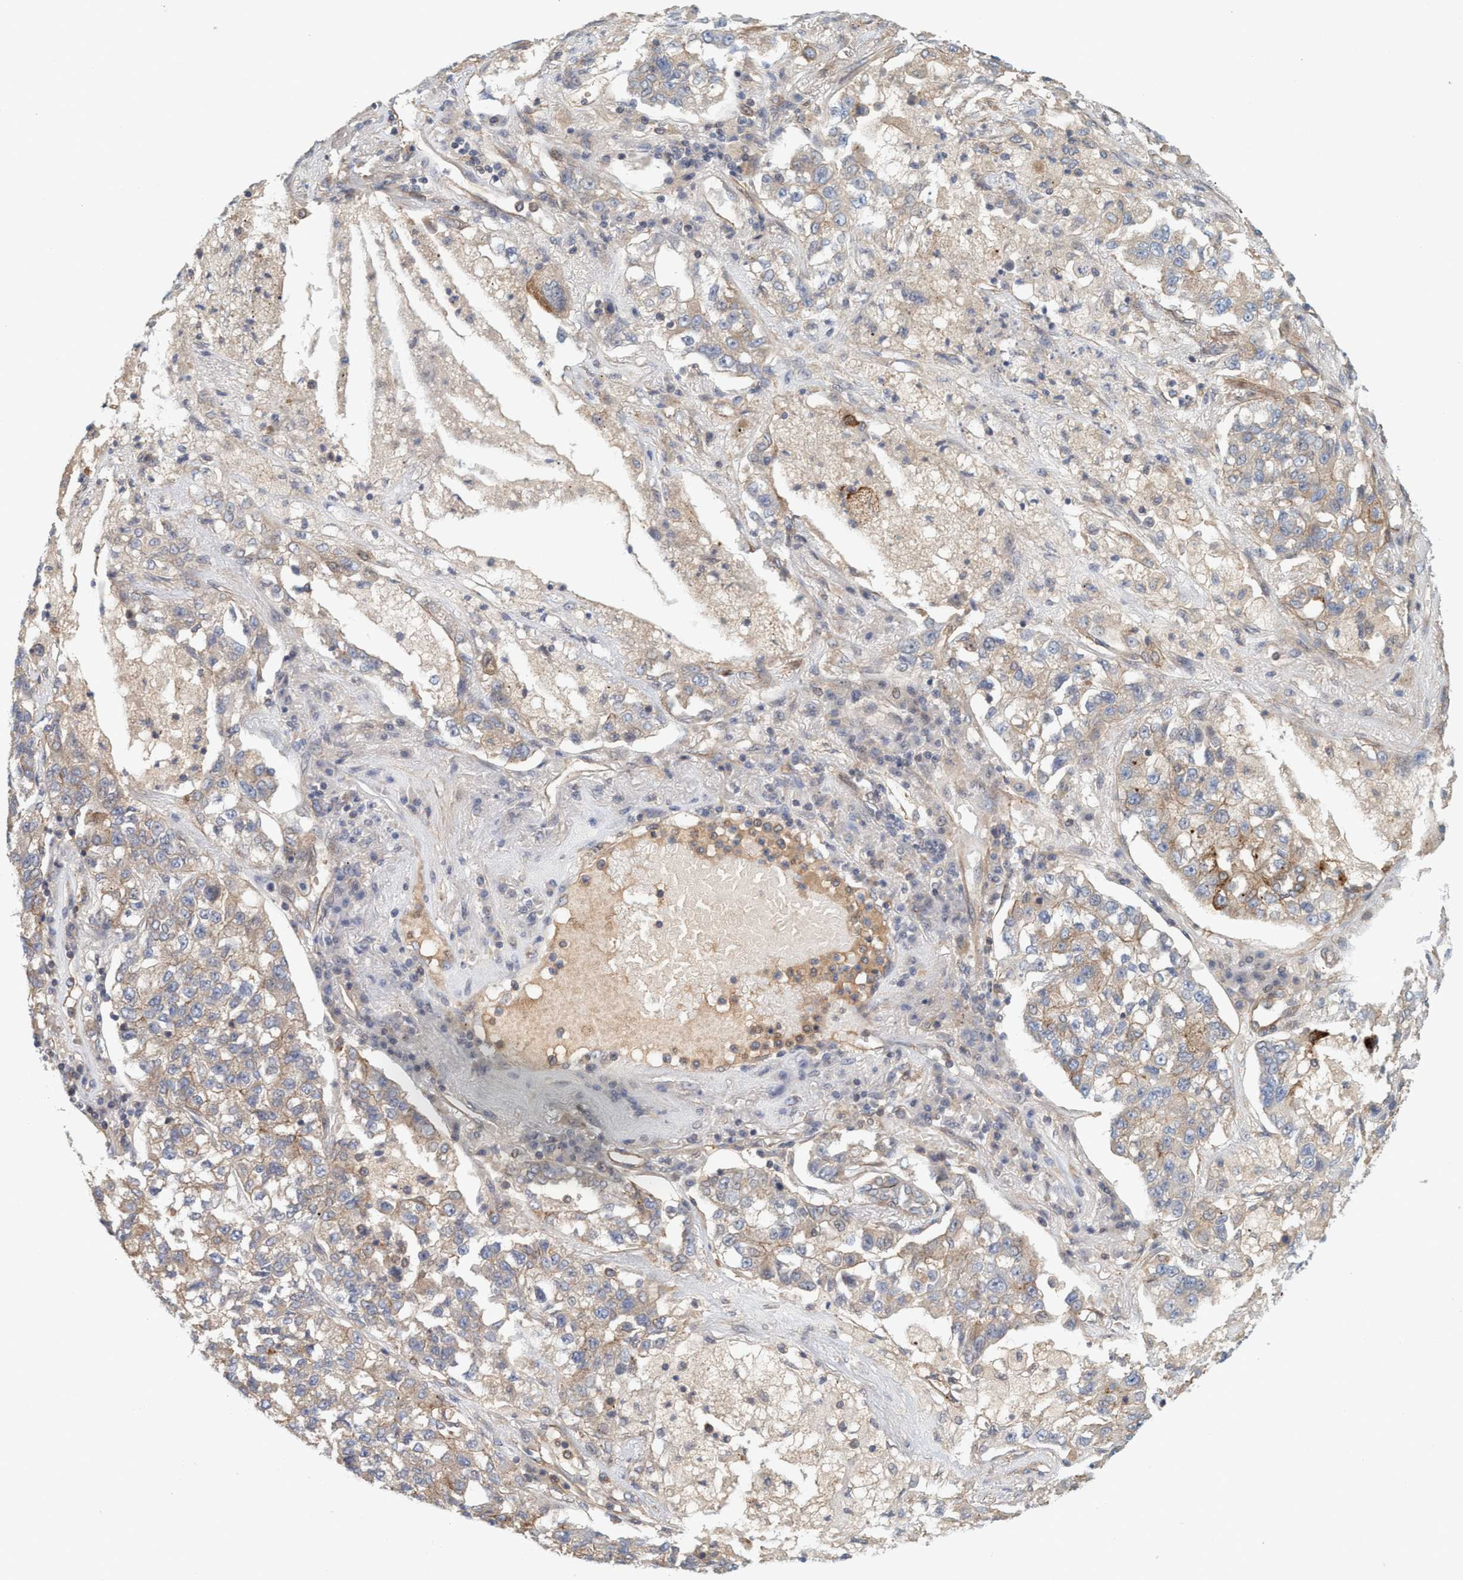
{"staining": {"intensity": "weak", "quantity": "<25%", "location": "cytoplasmic/membranous"}, "tissue": "lung cancer", "cell_type": "Tumor cells", "image_type": "cancer", "snomed": [{"axis": "morphology", "description": "Adenocarcinoma, NOS"}, {"axis": "topography", "description": "Lung"}], "caption": "This micrograph is of lung cancer stained with immunohistochemistry to label a protein in brown with the nuclei are counter-stained blue. There is no positivity in tumor cells.", "gene": "SPECC1", "patient": {"sex": "male", "age": 49}}